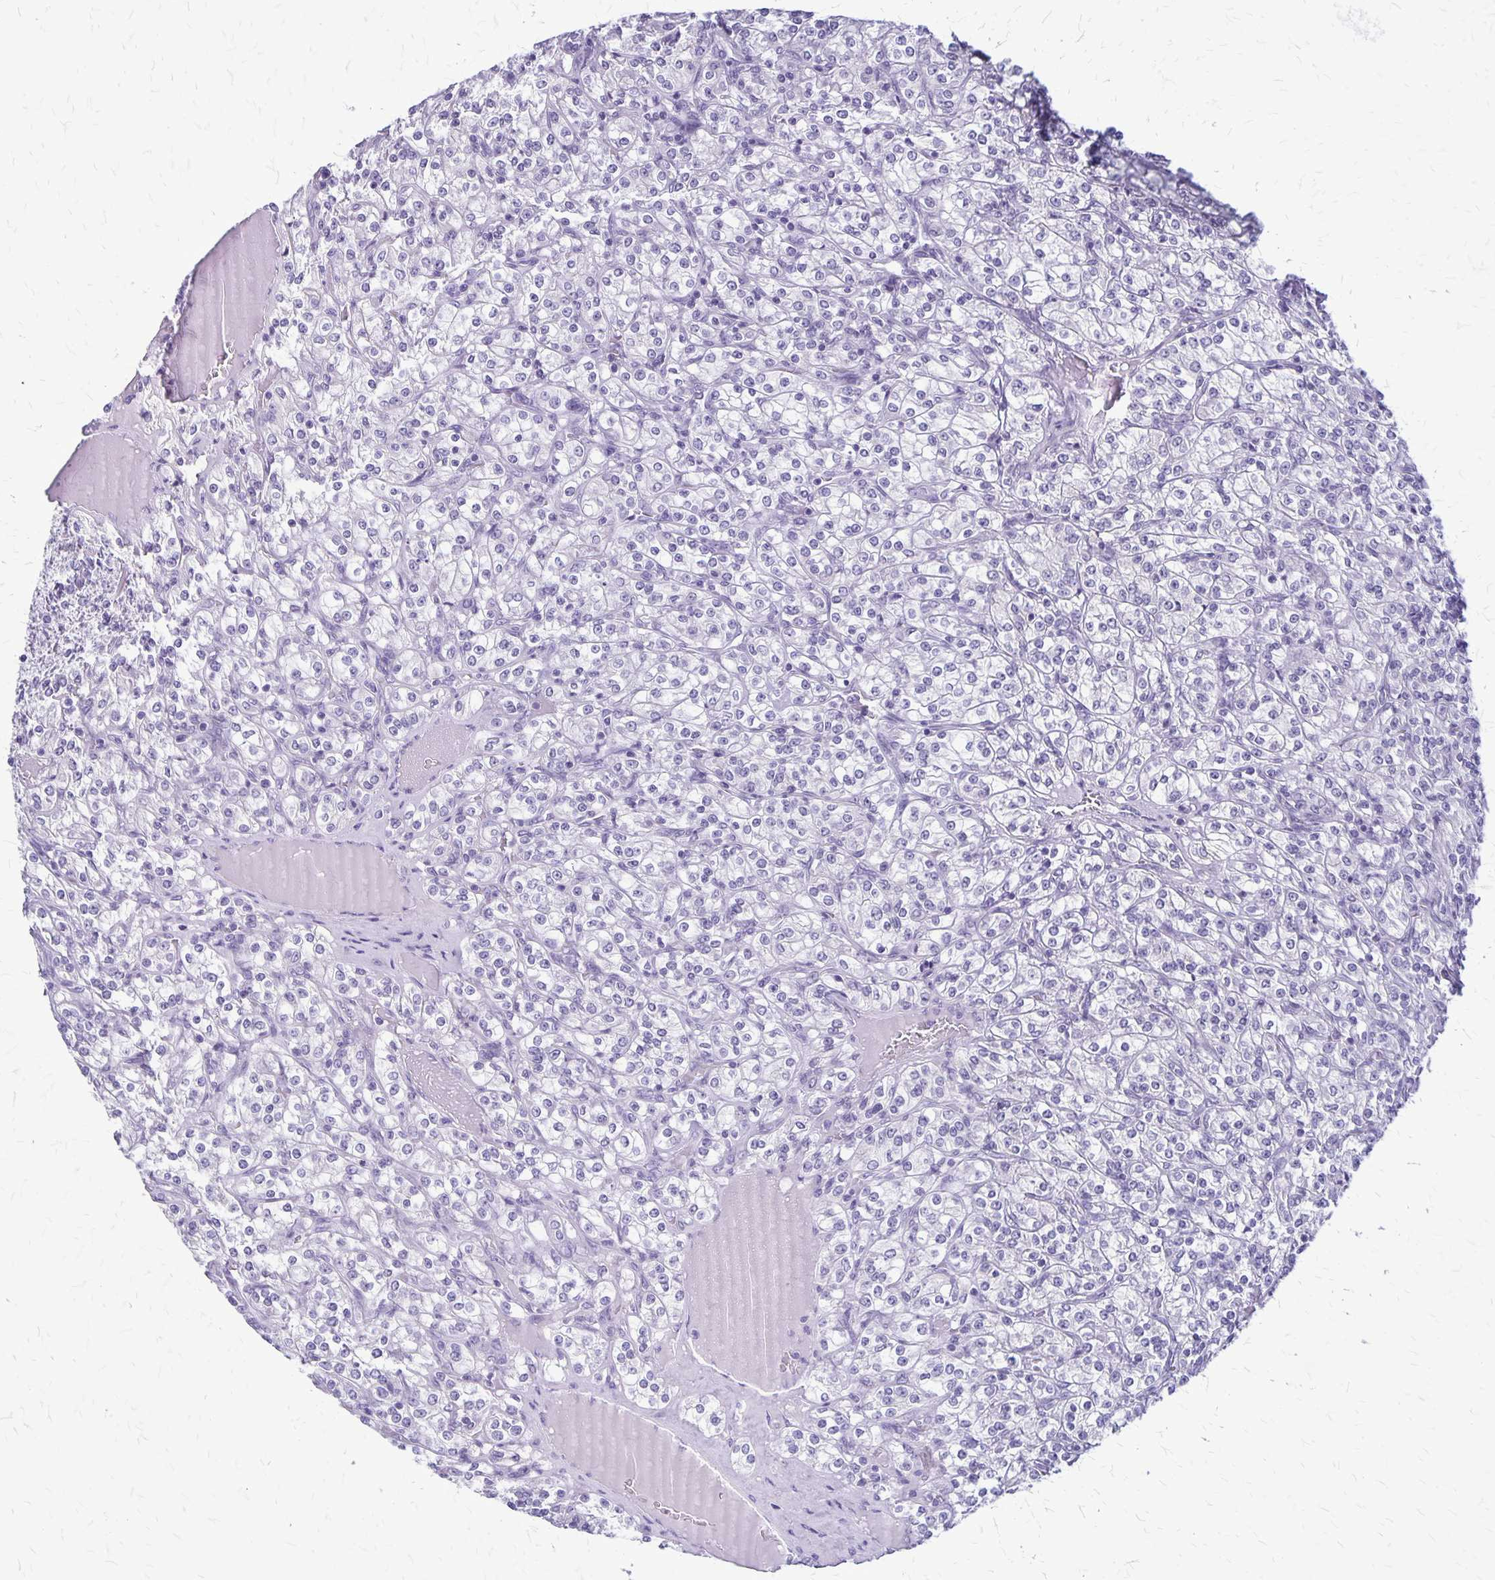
{"staining": {"intensity": "negative", "quantity": "none", "location": "none"}, "tissue": "renal cancer", "cell_type": "Tumor cells", "image_type": "cancer", "snomed": [{"axis": "morphology", "description": "Adenocarcinoma, NOS"}, {"axis": "topography", "description": "Kidney"}], "caption": "High power microscopy histopathology image of an immunohistochemistry (IHC) histopathology image of renal cancer, revealing no significant staining in tumor cells.", "gene": "PLXNB3", "patient": {"sex": "male", "age": 77}}